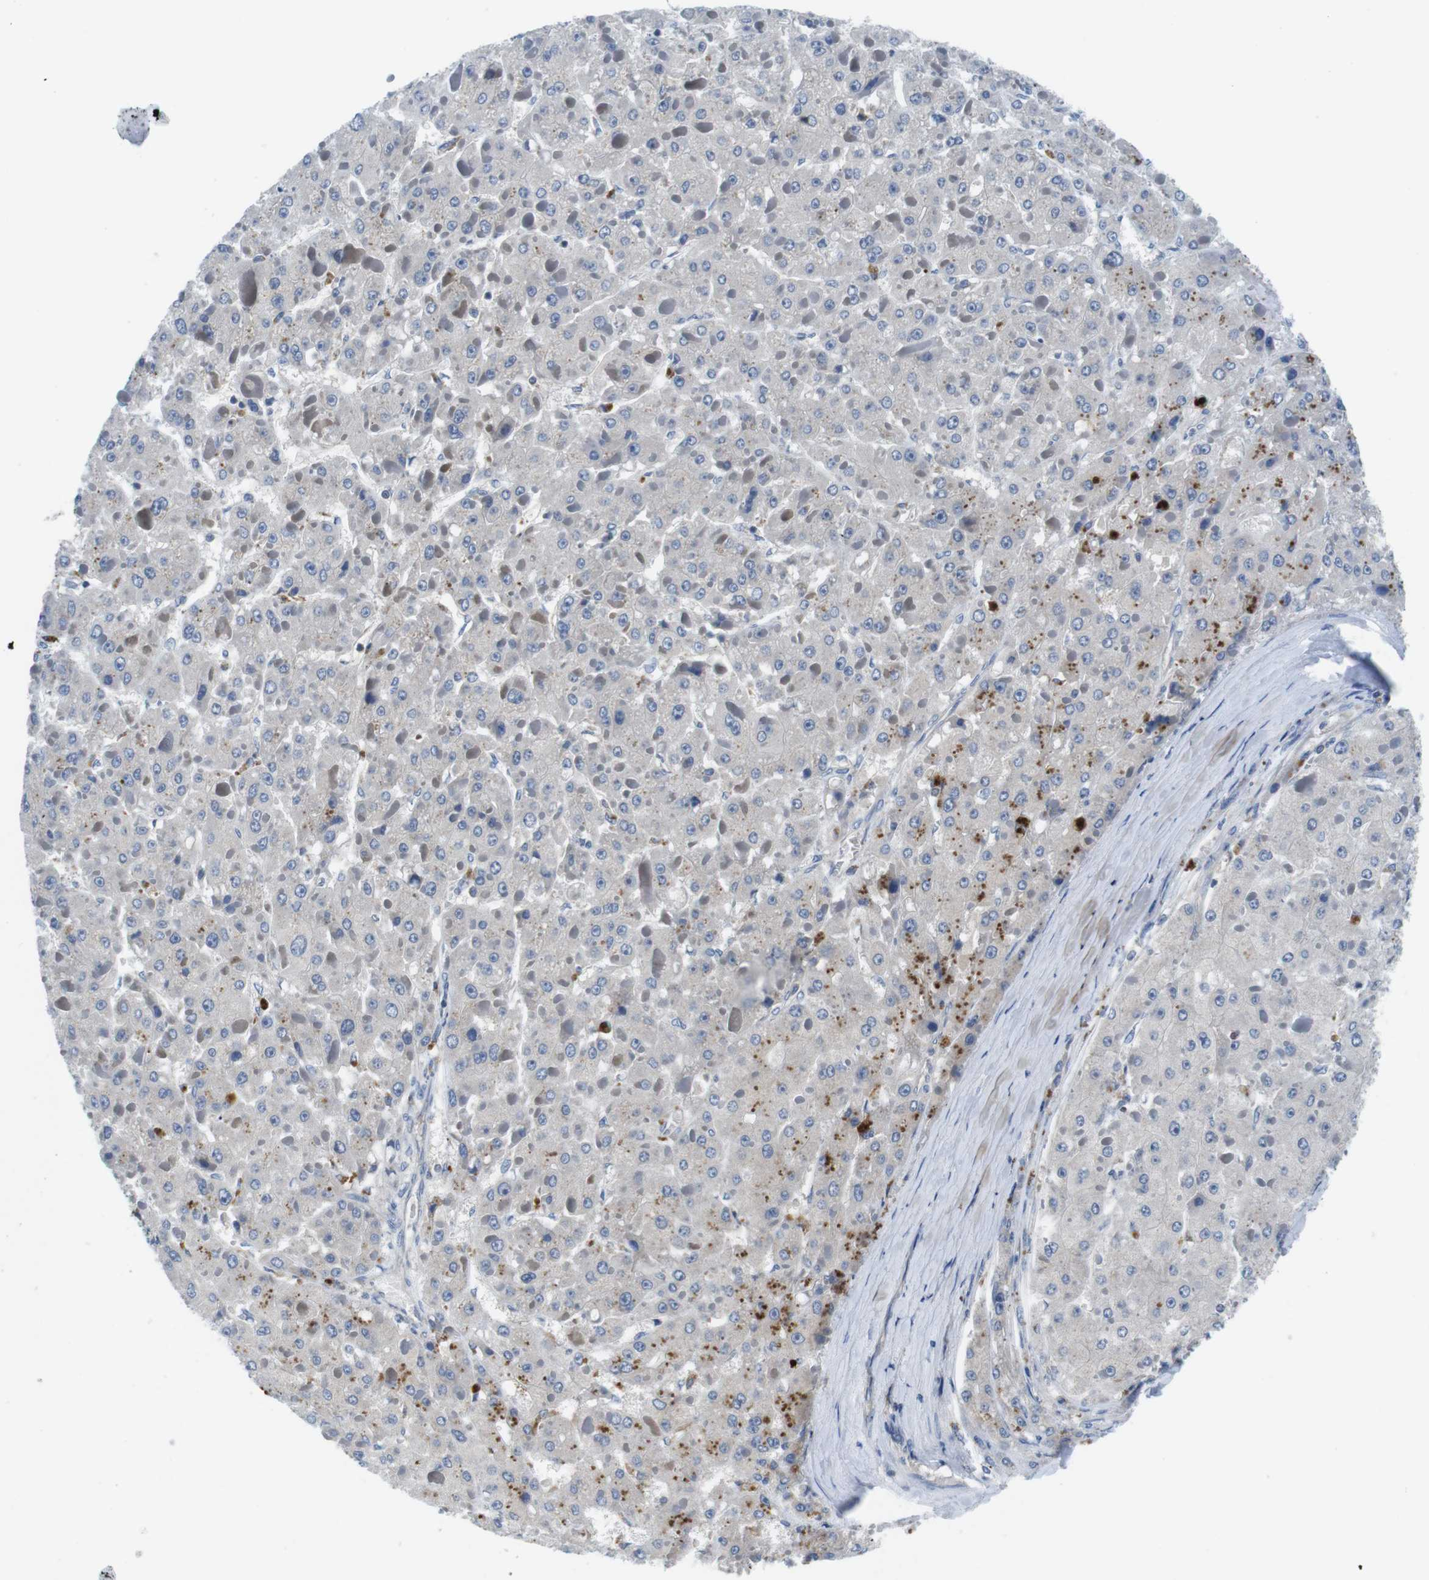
{"staining": {"intensity": "negative", "quantity": "none", "location": "none"}, "tissue": "liver cancer", "cell_type": "Tumor cells", "image_type": "cancer", "snomed": [{"axis": "morphology", "description": "Carcinoma, Hepatocellular, NOS"}, {"axis": "topography", "description": "Liver"}], "caption": "A histopathology image of human liver hepatocellular carcinoma is negative for staining in tumor cells. Nuclei are stained in blue.", "gene": "PIK3CD", "patient": {"sex": "female", "age": 73}}